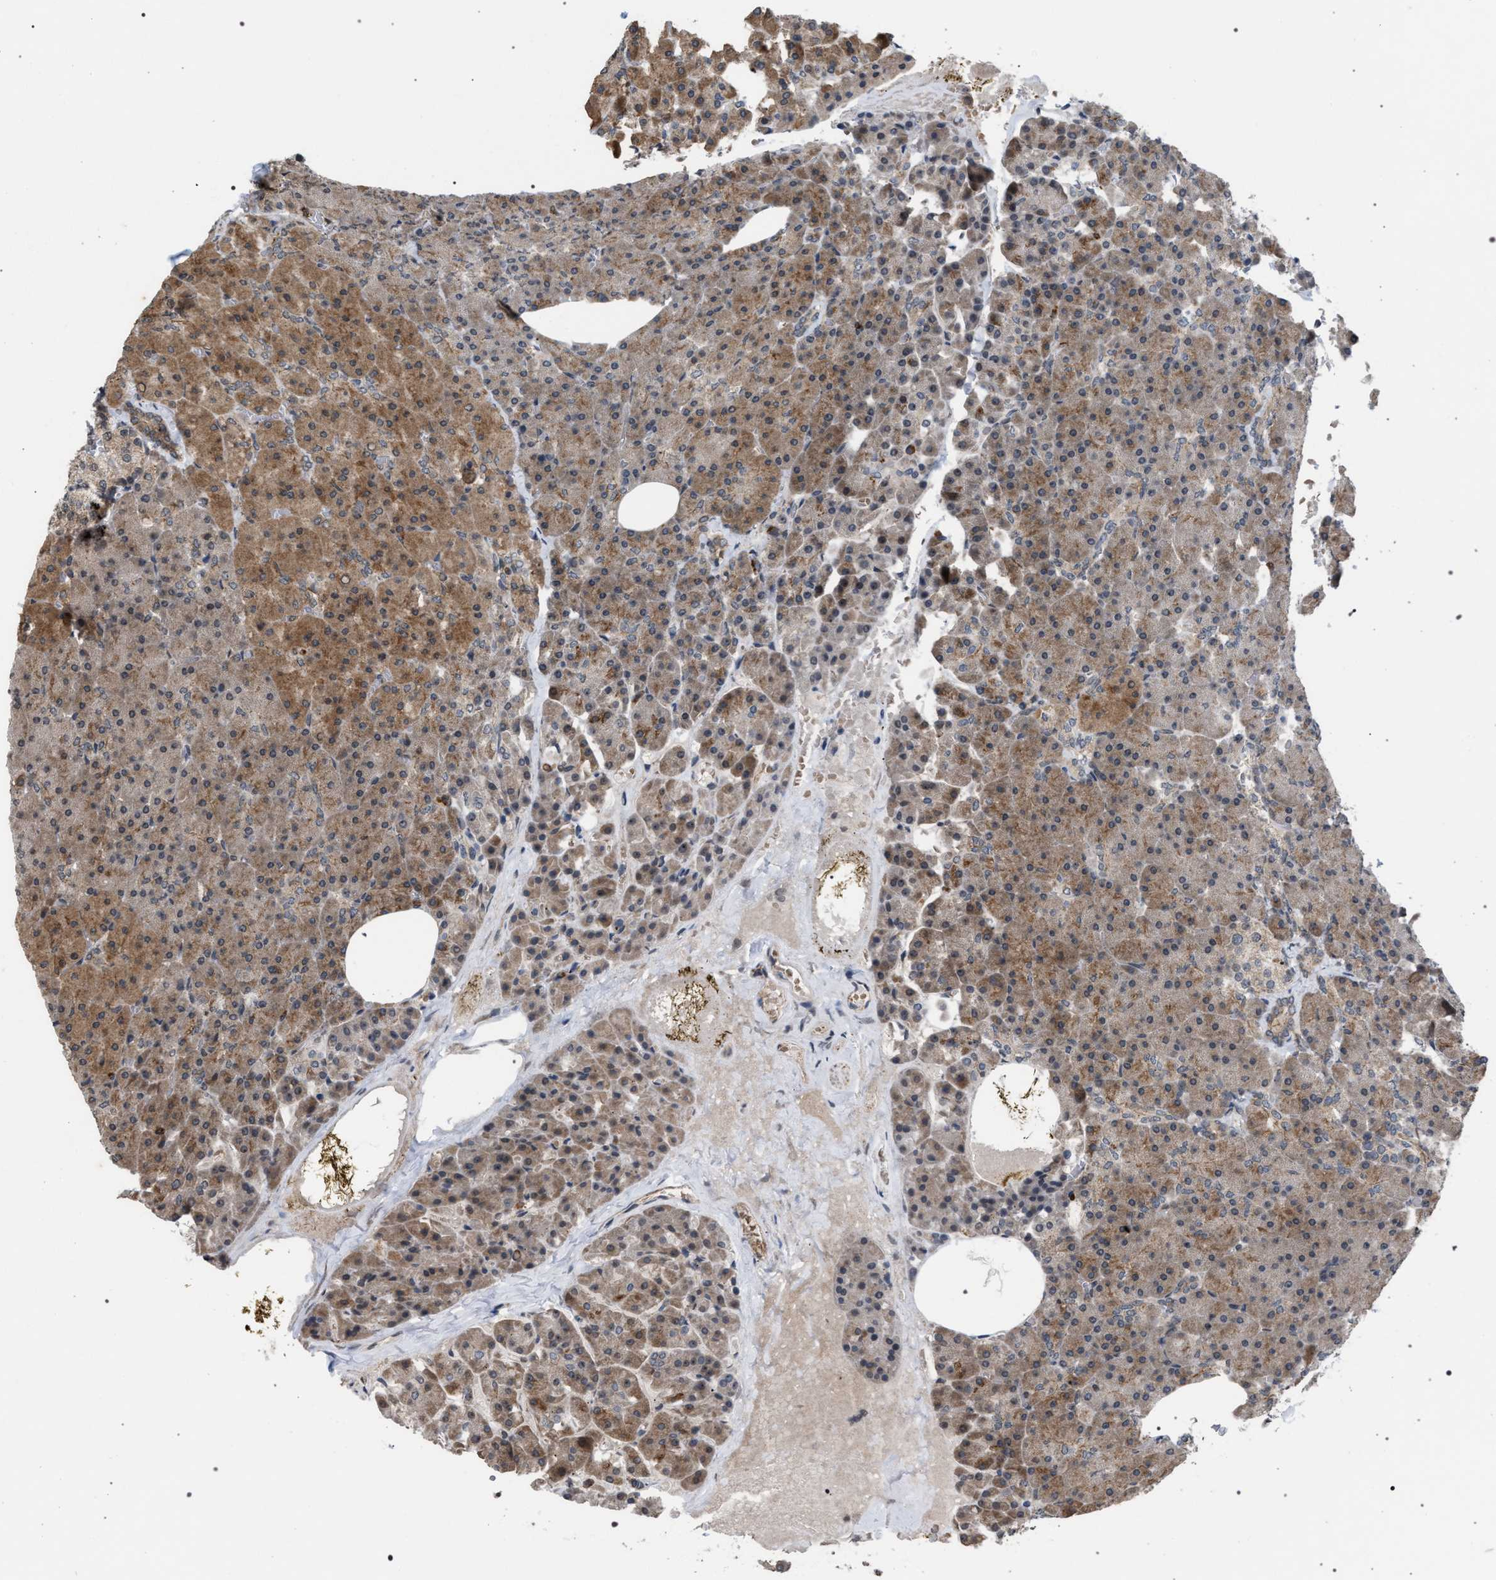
{"staining": {"intensity": "moderate", "quantity": ">75%", "location": "cytoplasmic/membranous"}, "tissue": "pancreas", "cell_type": "Exocrine glandular cells", "image_type": "normal", "snomed": [{"axis": "morphology", "description": "Normal tissue, NOS"}, {"axis": "topography", "description": "Pancreas"}], "caption": "Immunohistochemistry micrograph of benign pancreas: pancreas stained using immunohistochemistry displays medium levels of moderate protein expression localized specifically in the cytoplasmic/membranous of exocrine glandular cells, appearing as a cytoplasmic/membranous brown color.", "gene": "IRAK4", "patient": {"sex": "female", "age": 35}}